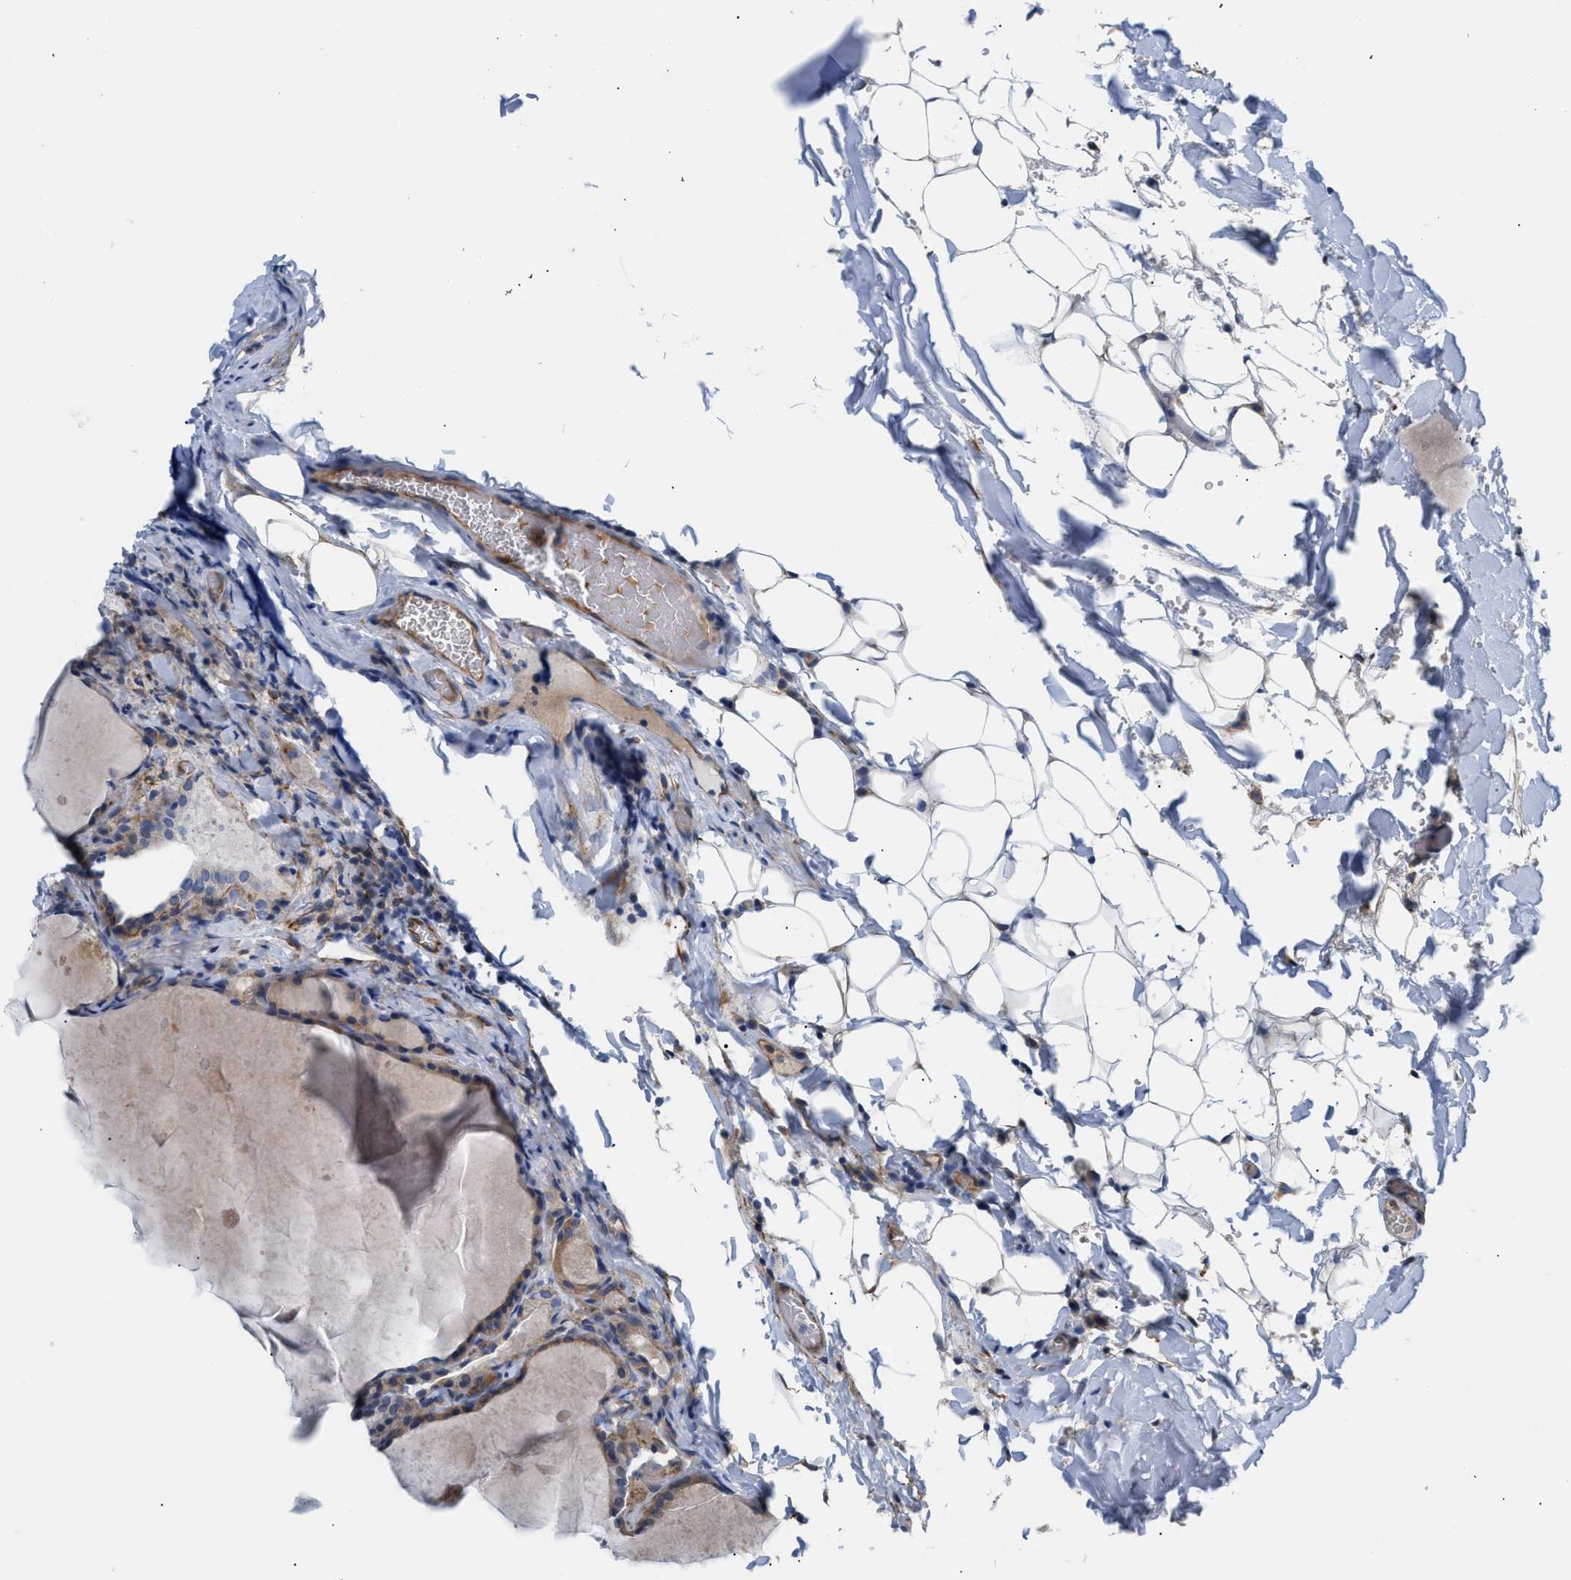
{"staining": {"intensity": "moderate", "quantity": "25%-75%", "location": "cytoplasmic/membranous"}, "tissue": "thyroid cancer", "cell_type": "Tumor cells", "image_type": "cancer", "snomed": [{"axis": "morphology", "description": "Papillary adenocarcinoma, NOS"}, {"axis": "topography", "description": "Thyroid gland"}], "caption": "Human papillary adenocarcinoma (thyroid) stained for a protein (brown) exhibits moderate cytoplasmic/membranous positive expression in about 25%-75% of tumor cells.", "gene": "TFPI", "patient": {"sex": "female", "age": 42}}